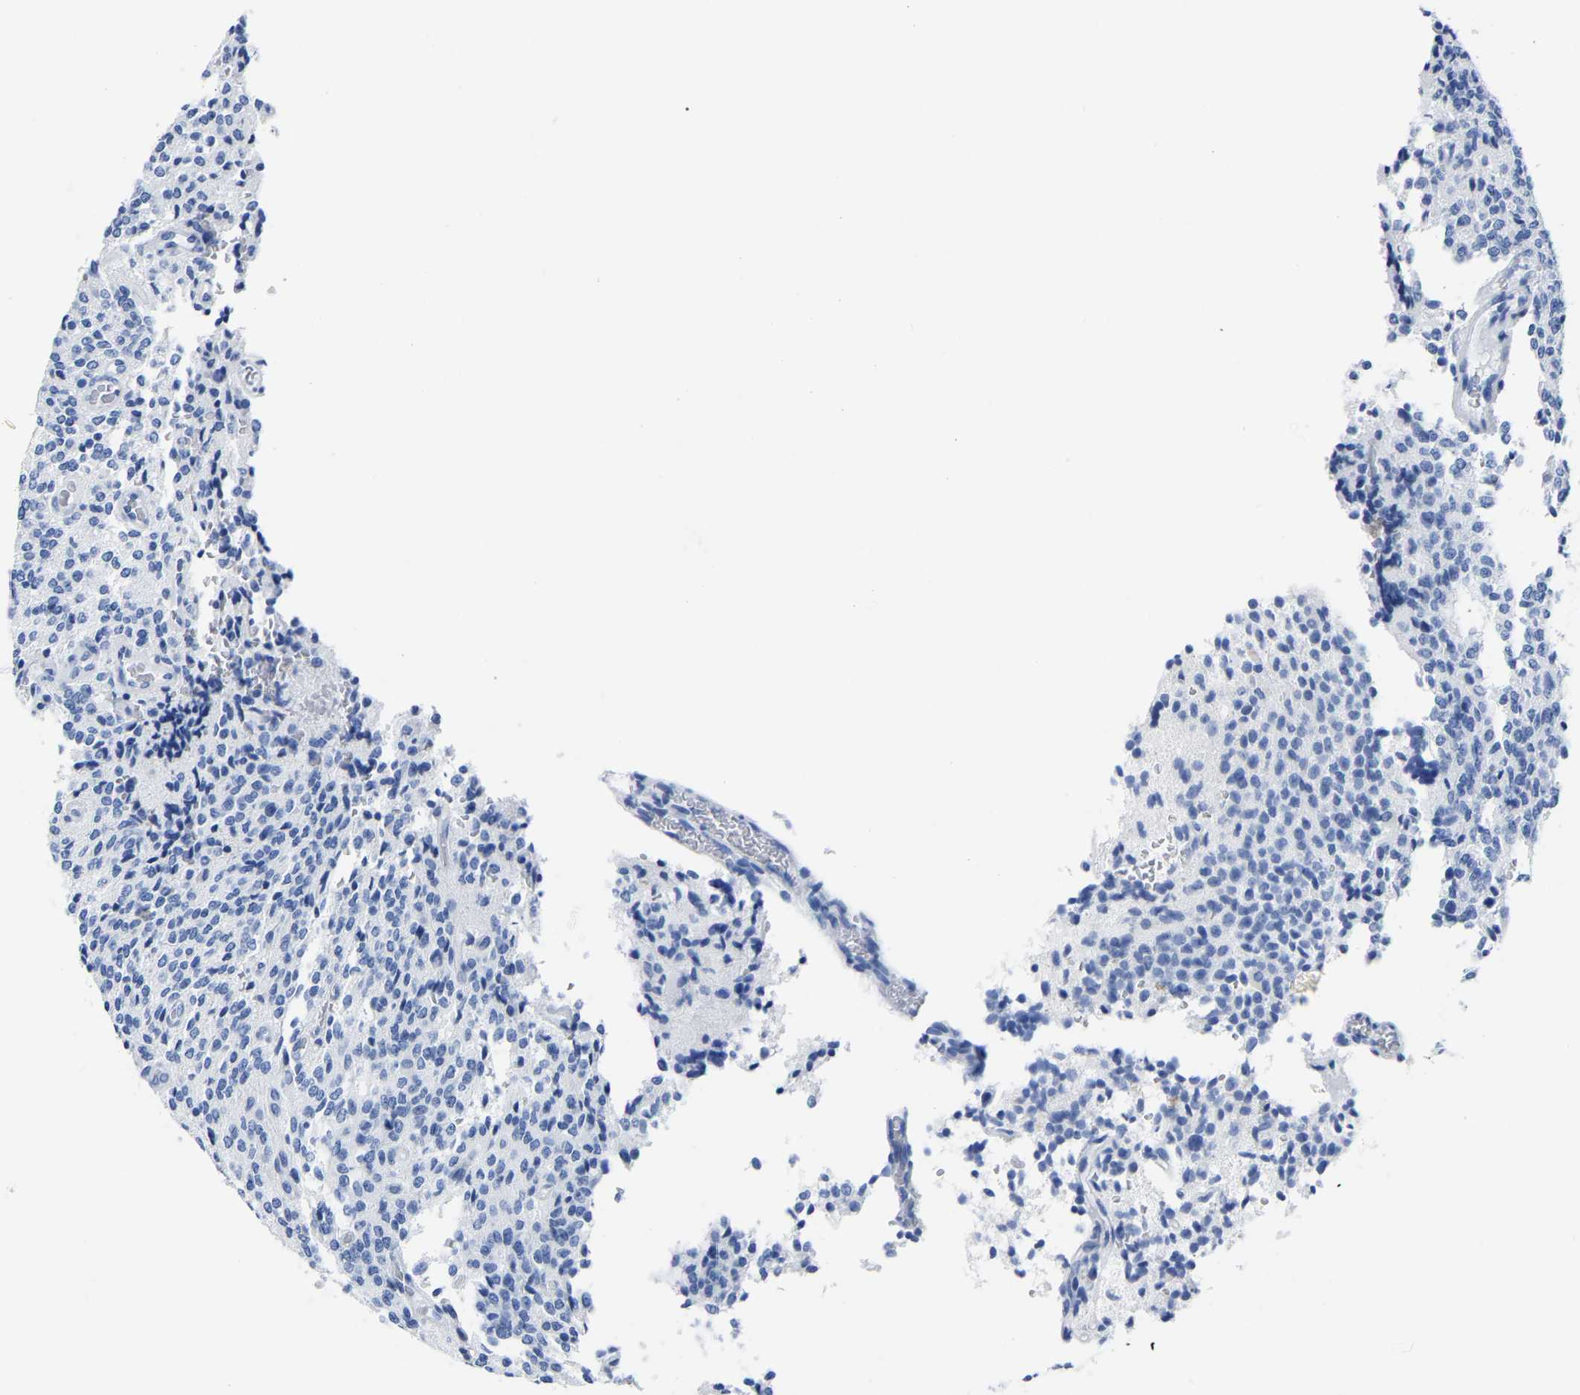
{"staining": {"intensity": "negative", "quantity": "none", "location": "none"}, "tissue": "glioma", "cell_type": "Tumor cells", "image_type": "cancer", "snomed": [{"axis": "morphology", "description": "Glioma, malignant, High grade"}, {"axis": "topography", "description": "Brain"}], "caption": "This is a micrograph of IHC staining of malignant high-grade glioma, which shows no expression in tumor cells.", "gene": "IMPG2", "patient": {"sex": "male", "age": 34}}